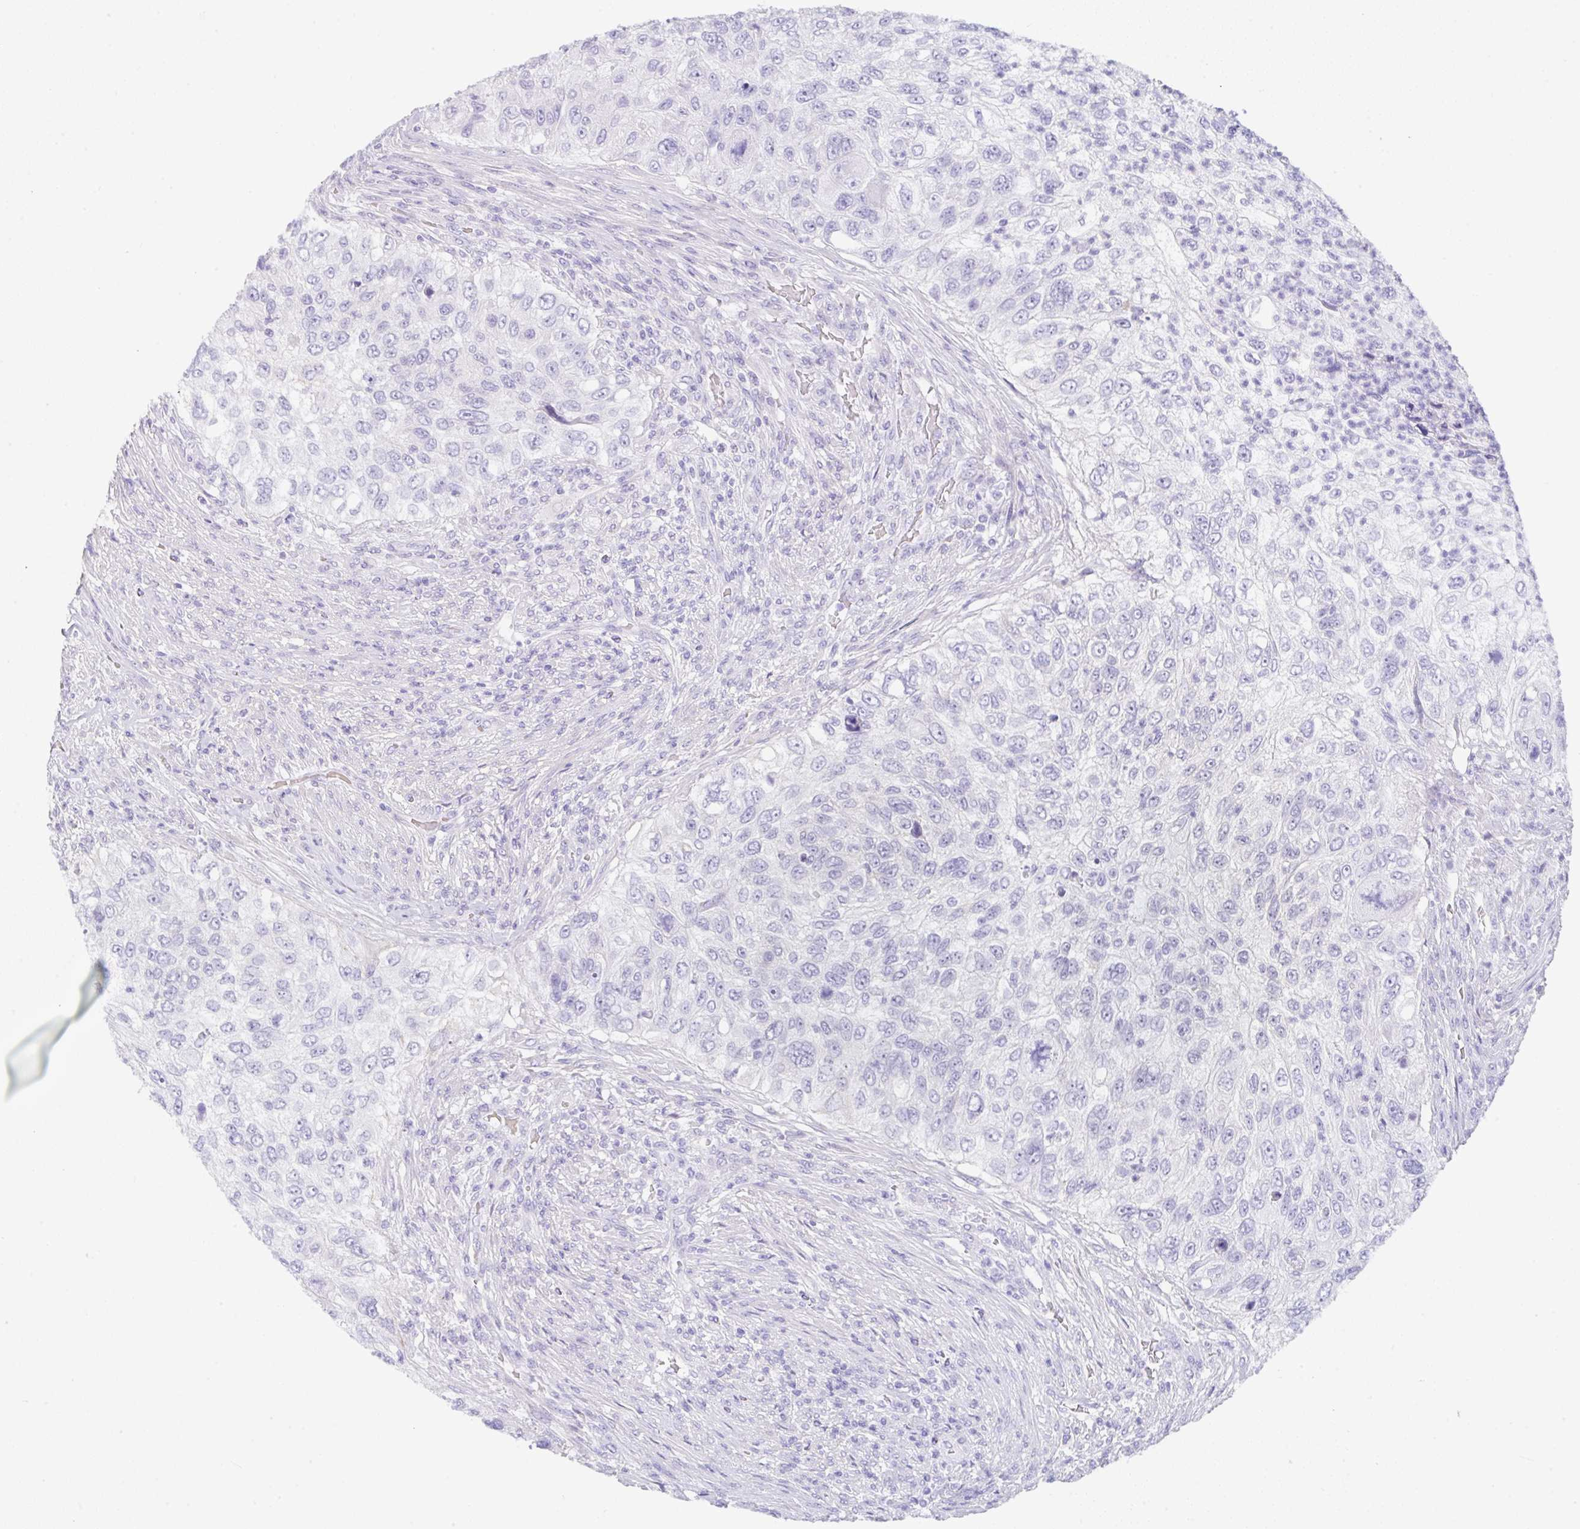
{"staining": {"intensity": "negative", "quantity": "none", "location": "none"}, "tissue": "urothelial cancer", "cell_type": "Tumor cells", "image_type": "cancer", "snomed": [{"axis": "morphology", "description": "Urothelial carcinoma, High grade"}, {"axis": "topography", "description": "Urinary bladder"}], "caption": "An image of urothelial cancer stained for a protein demonstrates no brown staining in tumor cells. (DAB immunohistochemistry (IHC) with hematoxylin counter stain).", "gene": "TRAF4", "patient": {"sex": "female", "age": 60}}